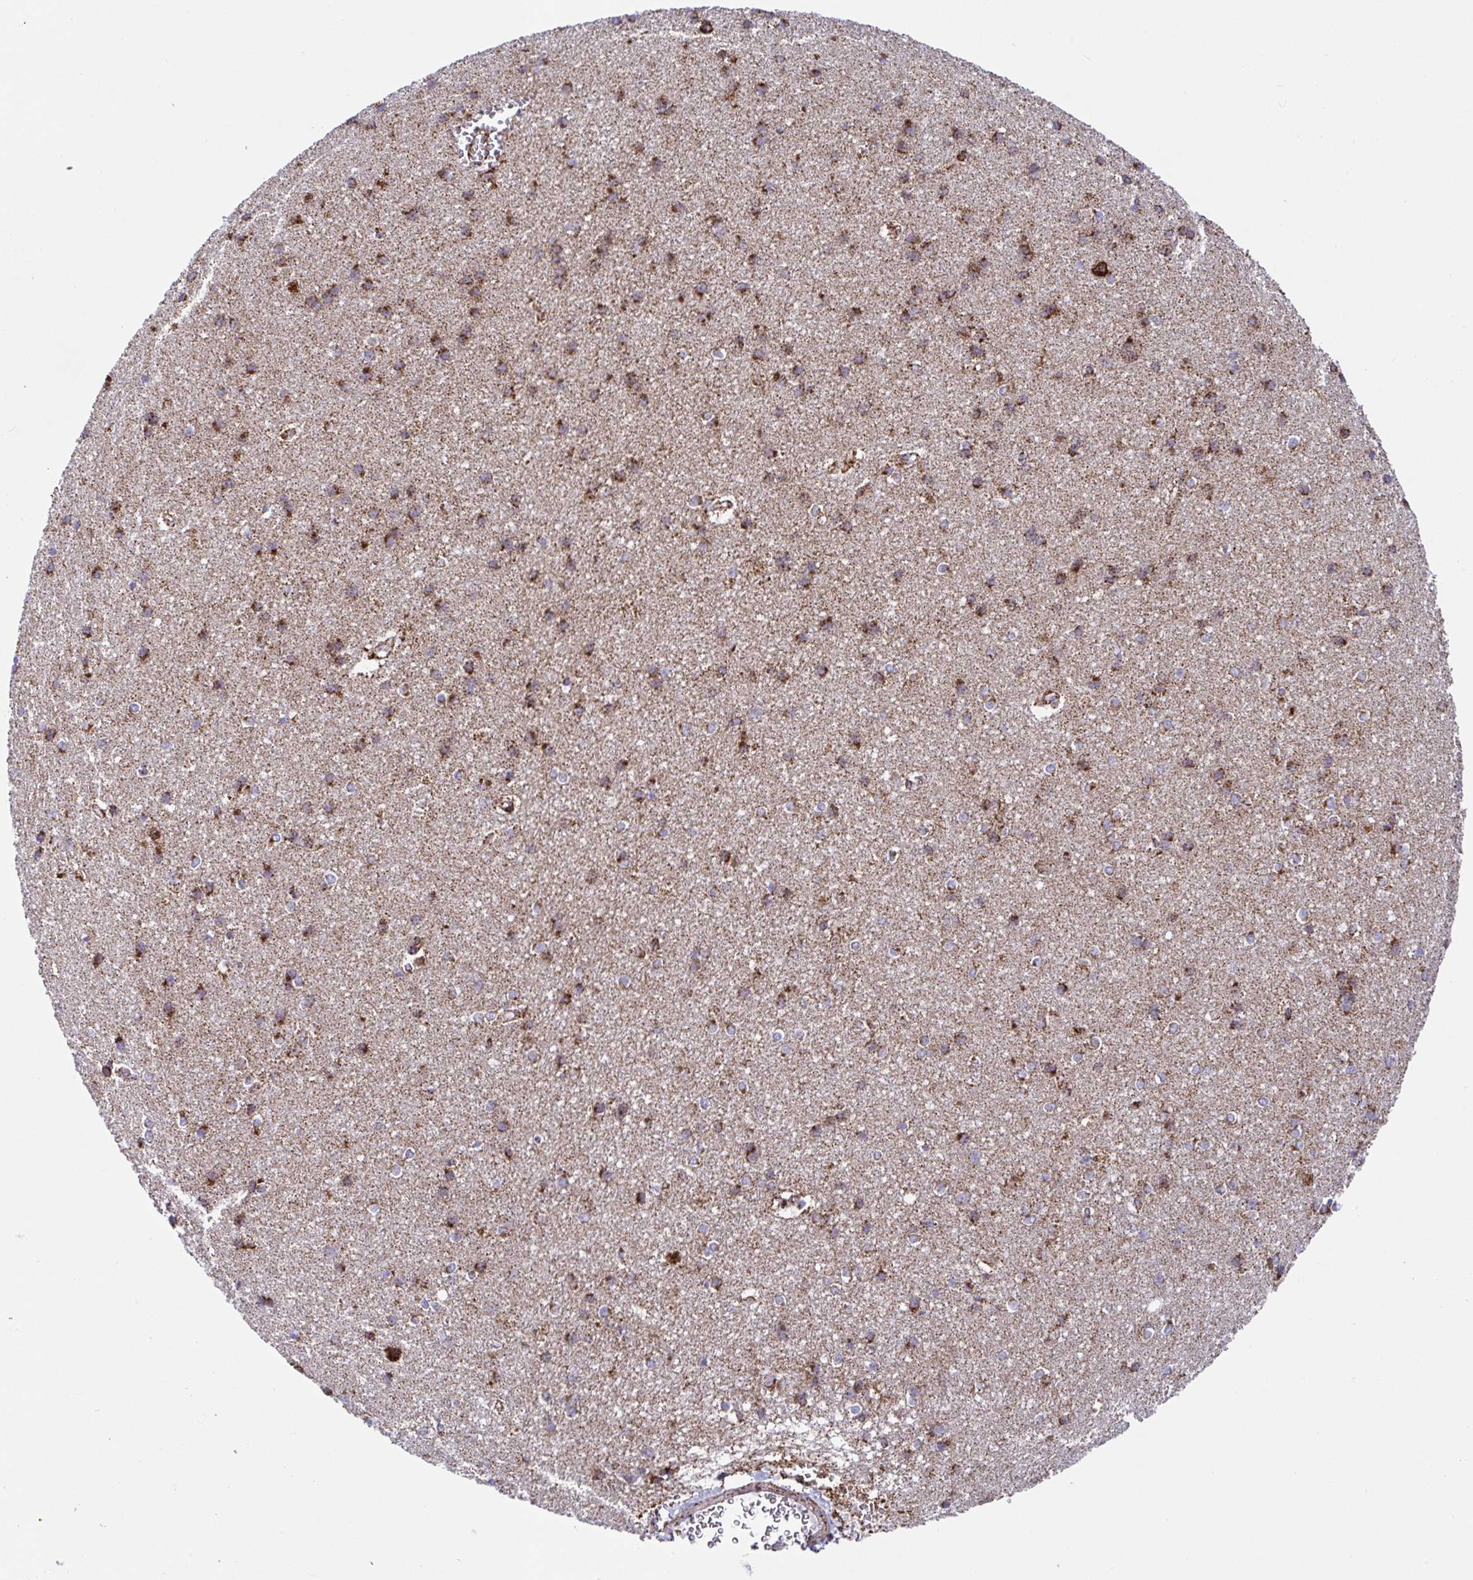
{"staining": {"intensity": "moderate", "quantity": "25%-75%", "location": "cytoplasmic/membranous"}, "tissue": "cerebral cortex", "cell_type": "Endothelial cells", "image_type": "normal", "snomed": [{"axis": "morphology", "description": "Normal tissue, NOS"}, {"axis": "topography", "description": "Cerebral cortex"}], "caption": "Protein expression analysis of normal cerebral cortex exhibits moderate cytoplasmic/membranous positivity in about 25%-75% of endothelial cells. (DAB (3,3'-diaminobenzidine) = brown stain, brightfield microscopy at high magnification).", "gene": "ATP5MJ", "patient": {"sex": "male", "age": 37}}